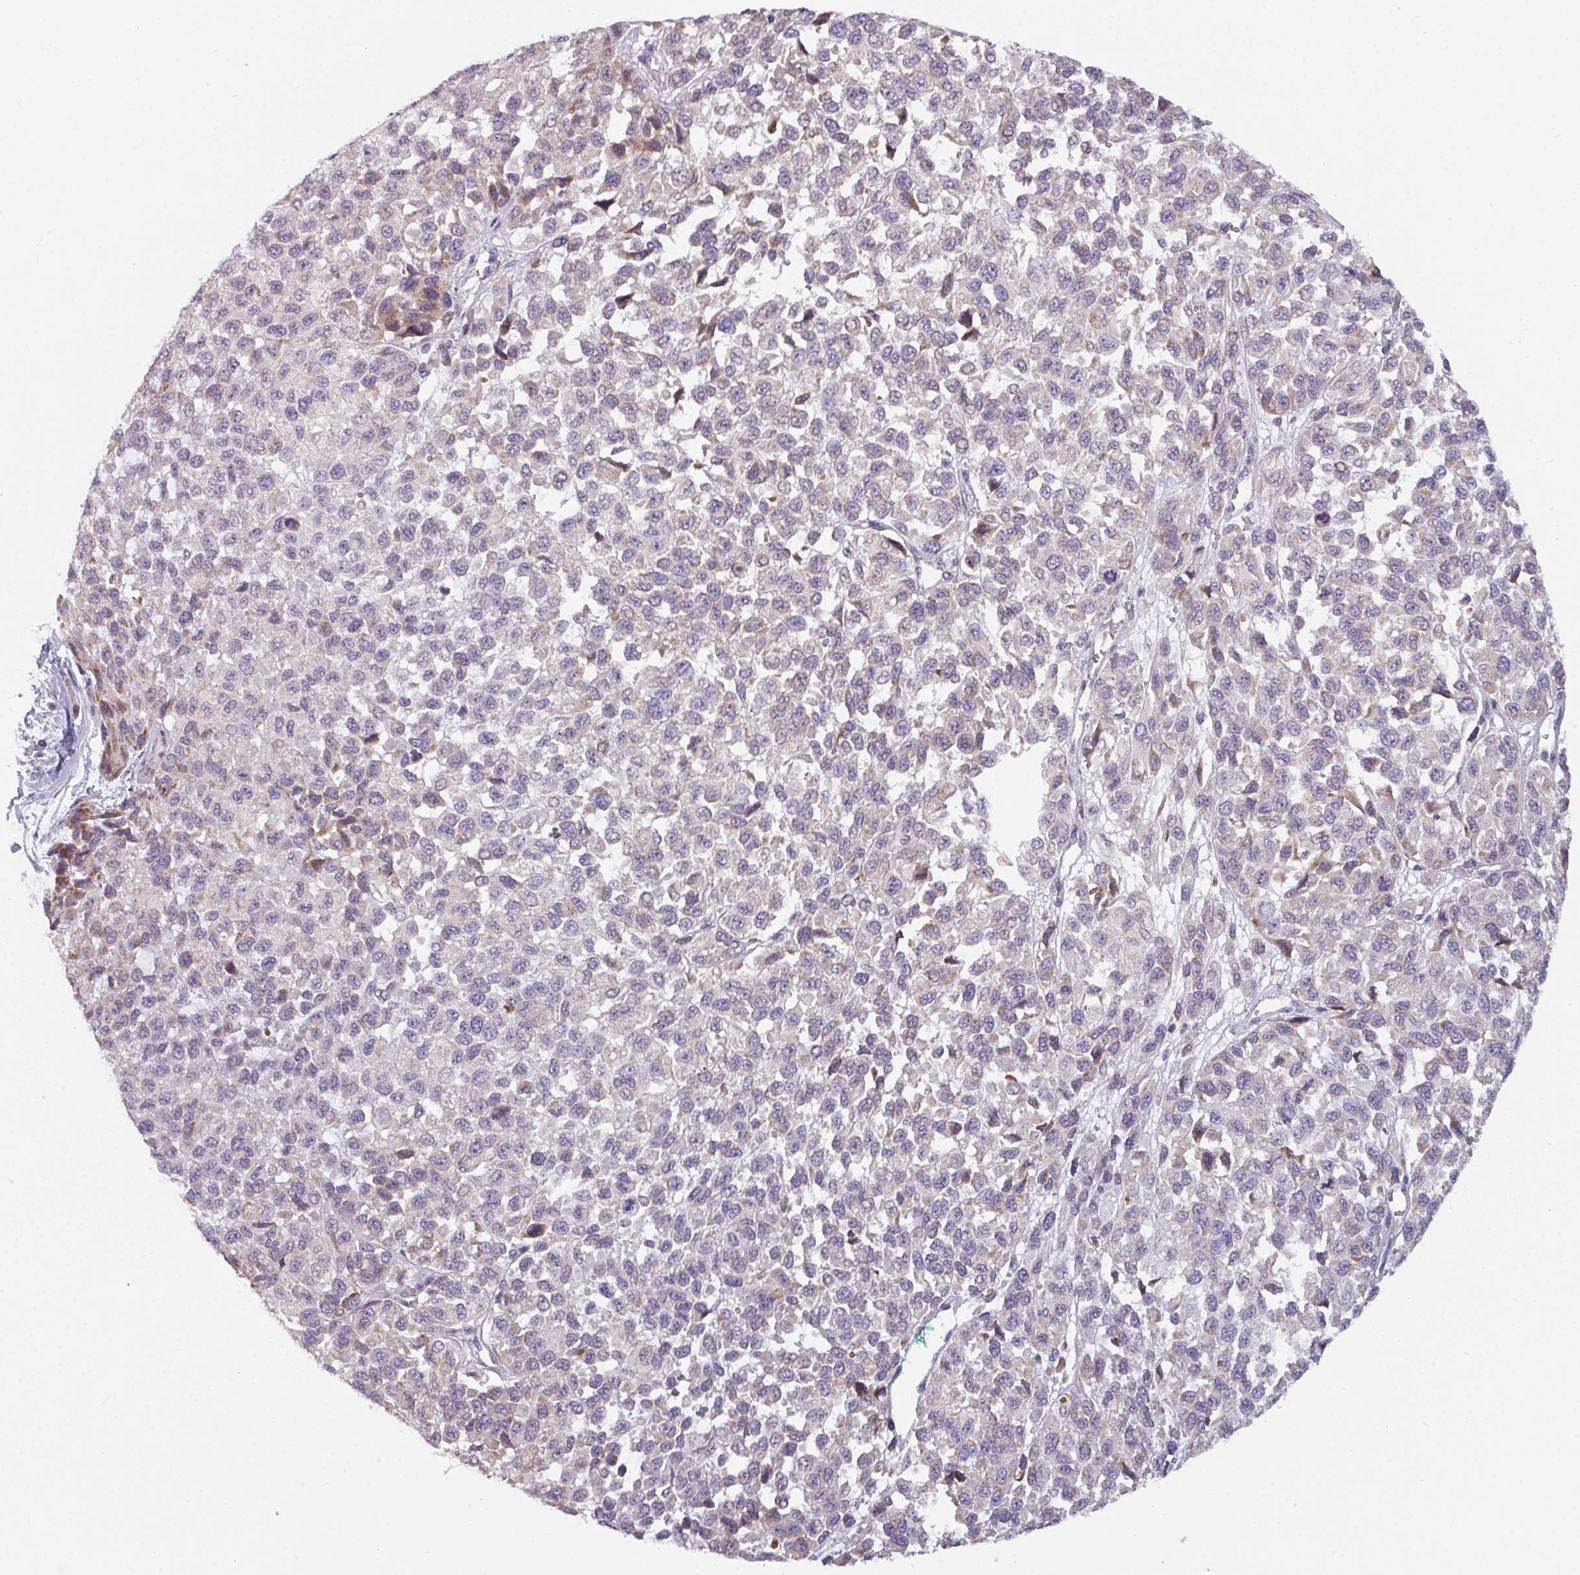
{"staining": {"intensity": "moderate", "quantity": "<25%", "location": "cytoplasmic/membranous"}, "tissue": "melanoma", "cell_type": "Tumor cells", "image_type": "cancer", "snomed": [{"axis": "morphology", "description": "Malignant melanoma, NOS"}, {"axis": "topography", "description": "Skin"}], "caption": "IHC (DAB) staining of human malignant melanoma demonstrates moderate cytoplasmic/membranous protein expression in approximately <25% of tumor cells.", "gene": "C2orf68", "patient": {"sex": "male", "age": 62}}